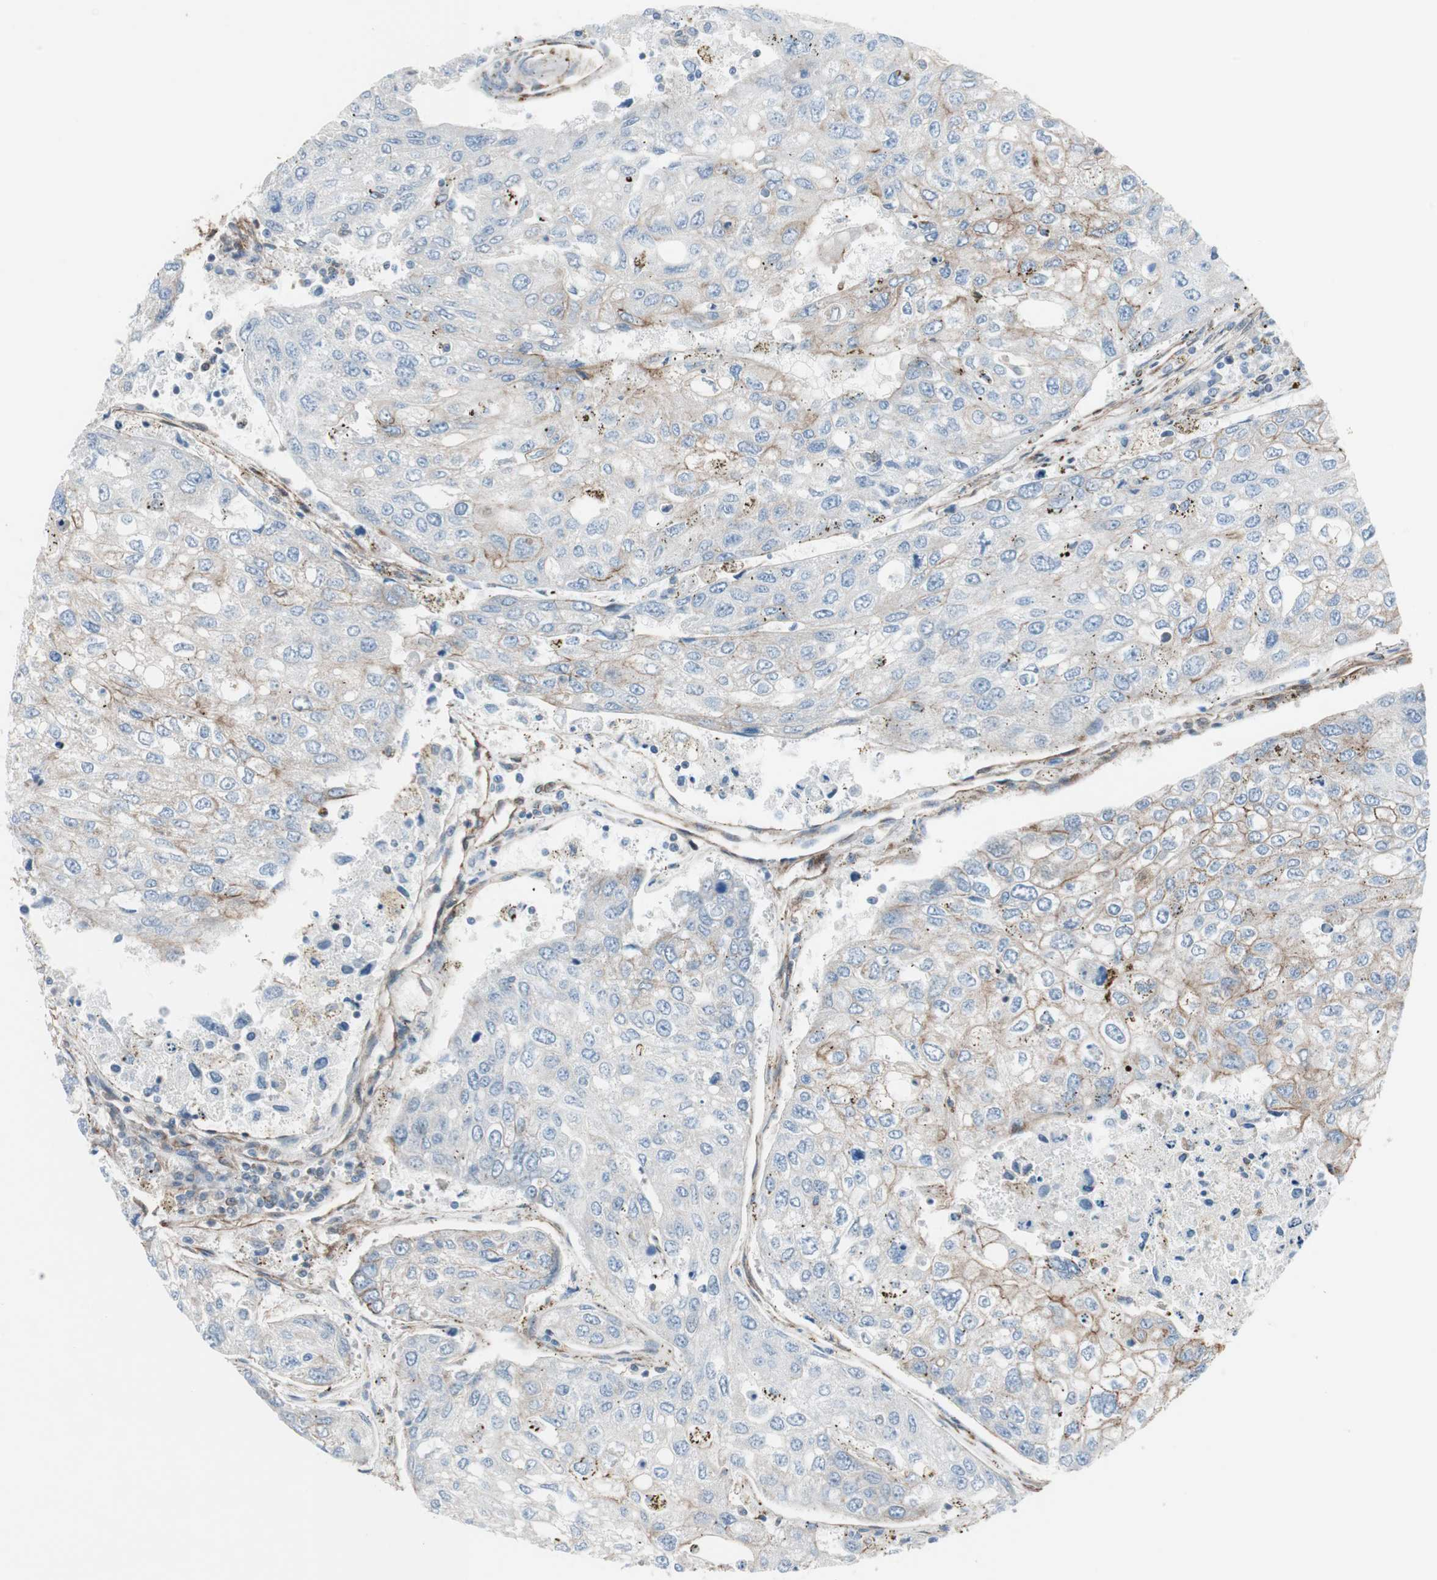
{"staining": {"intensity": "weak", "quantity": "25%-75%", "location": "cytoplasmic/membranous"}, "tissue": "urothelial cancer", "cell_type": "Tumor cells", "image_type": "cancer", "snomed": [{"axis": "morphology", "description": "Urothelial carcinoma, High grade"}, {"axis": "topography", "description": "Lymph node"}, {"axis": "topography", "description": "Urinary bladder"}], "caption": "IHC of urothelial cancer displays low levels of weak cytoplasmic/membranous staining in approximately 25%-75% of tumor cells. Immunohistochemistry (ihc) stains the protein in brown and the nuclei are stained blue.", "gene": "TCTA", "patient": {"sex": "male", "age": 51}}